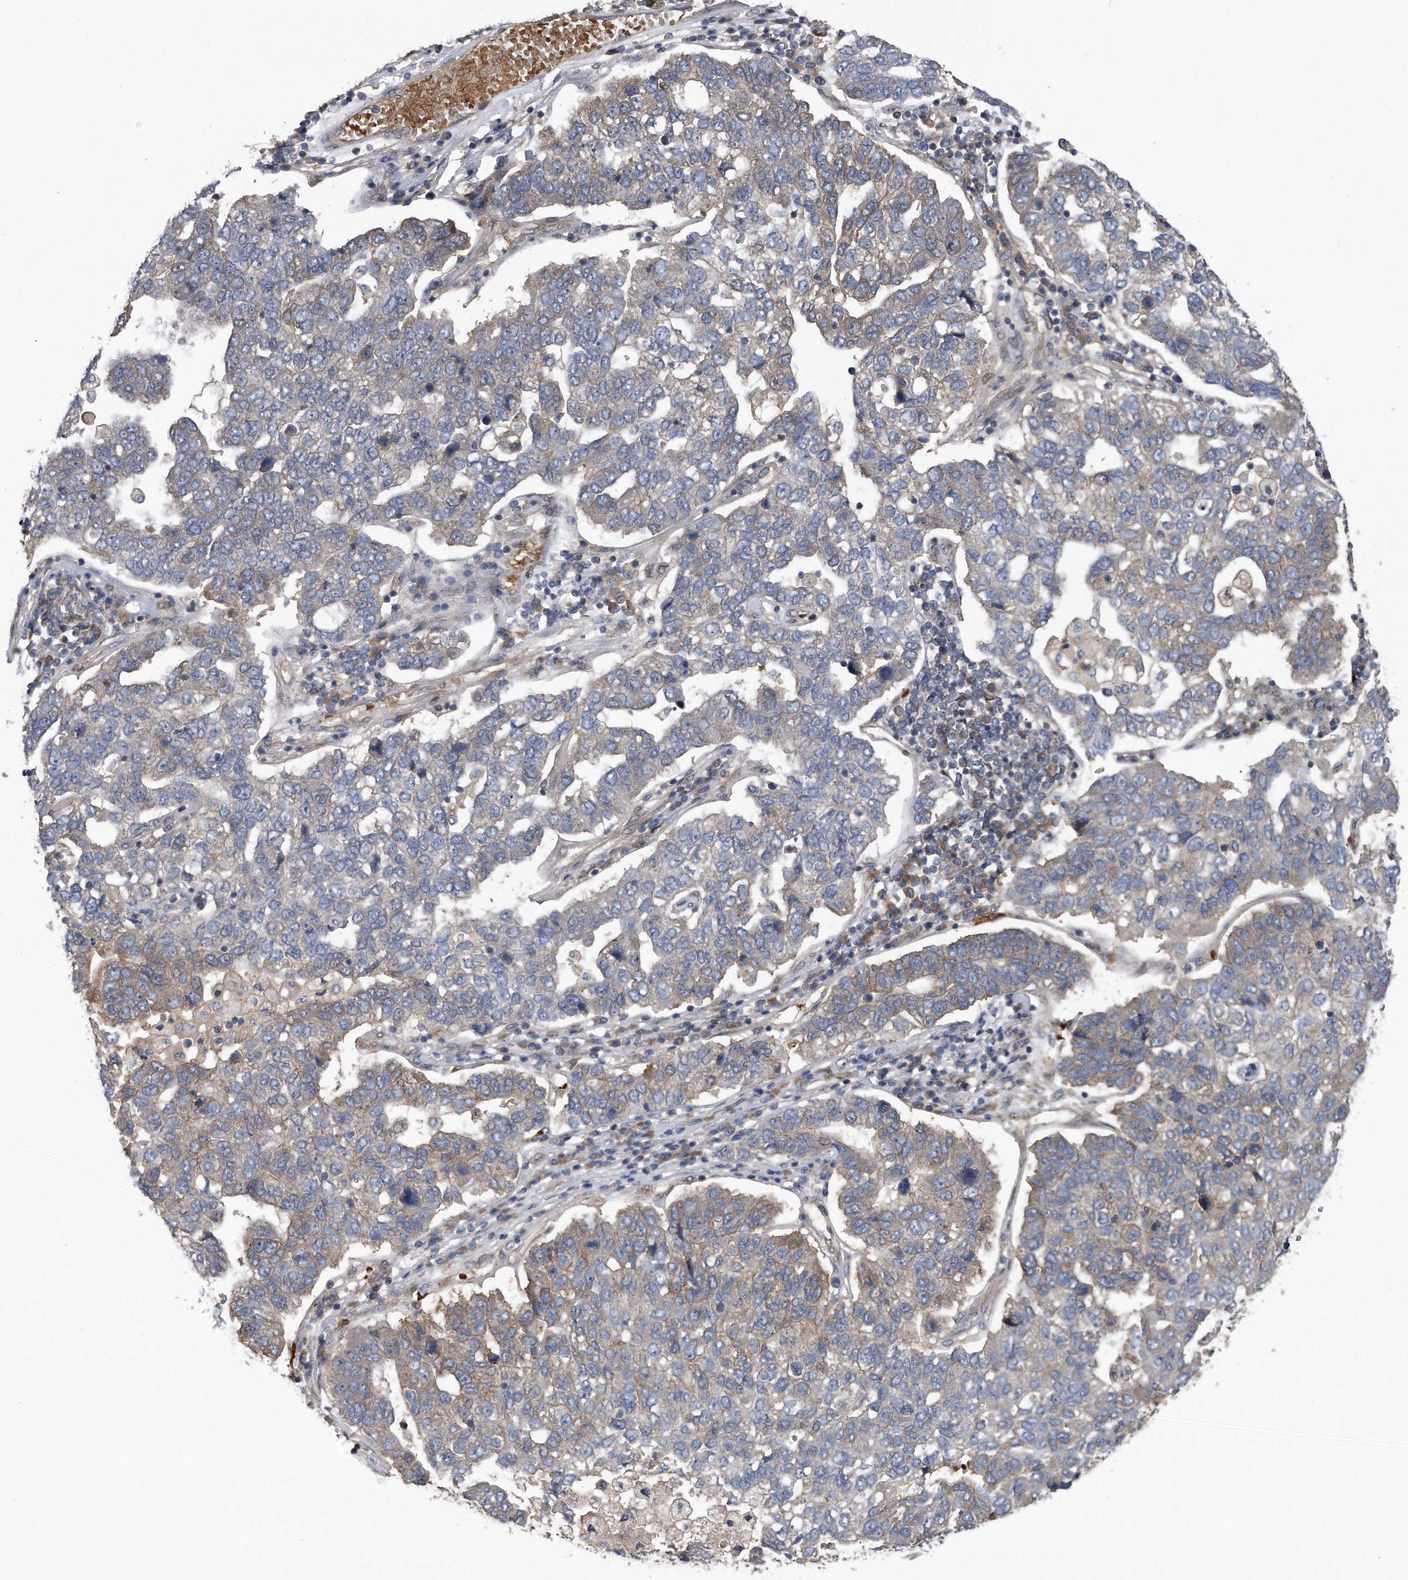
{"staining": {"intensity": "weak", "quantity": "25%-75%", "location": "cytoplasmic/membranous"}, "tissue": "pancreatic cancer", "cell_type": "Tumor cells", "image_type": "cancer", "snomed": [{"axis": "morphology", "description": "Adenocarcinoma, NOS"}, {"axis": "topography", "description": "Pancreas"}], "caption": "Pancreatic adenocarcinoma was stained to show a protein in brown. There is low levels of weak cytoplasmic/membranous staining in approximately 25%-75% of tumor cells. The staining is performed using DAB brown chromogen to label protein expression. The nuclei are counter-stained blue using hematoxylin.", "gene": "ZNF79", "patient": {"sex": "female", "age": 61}}